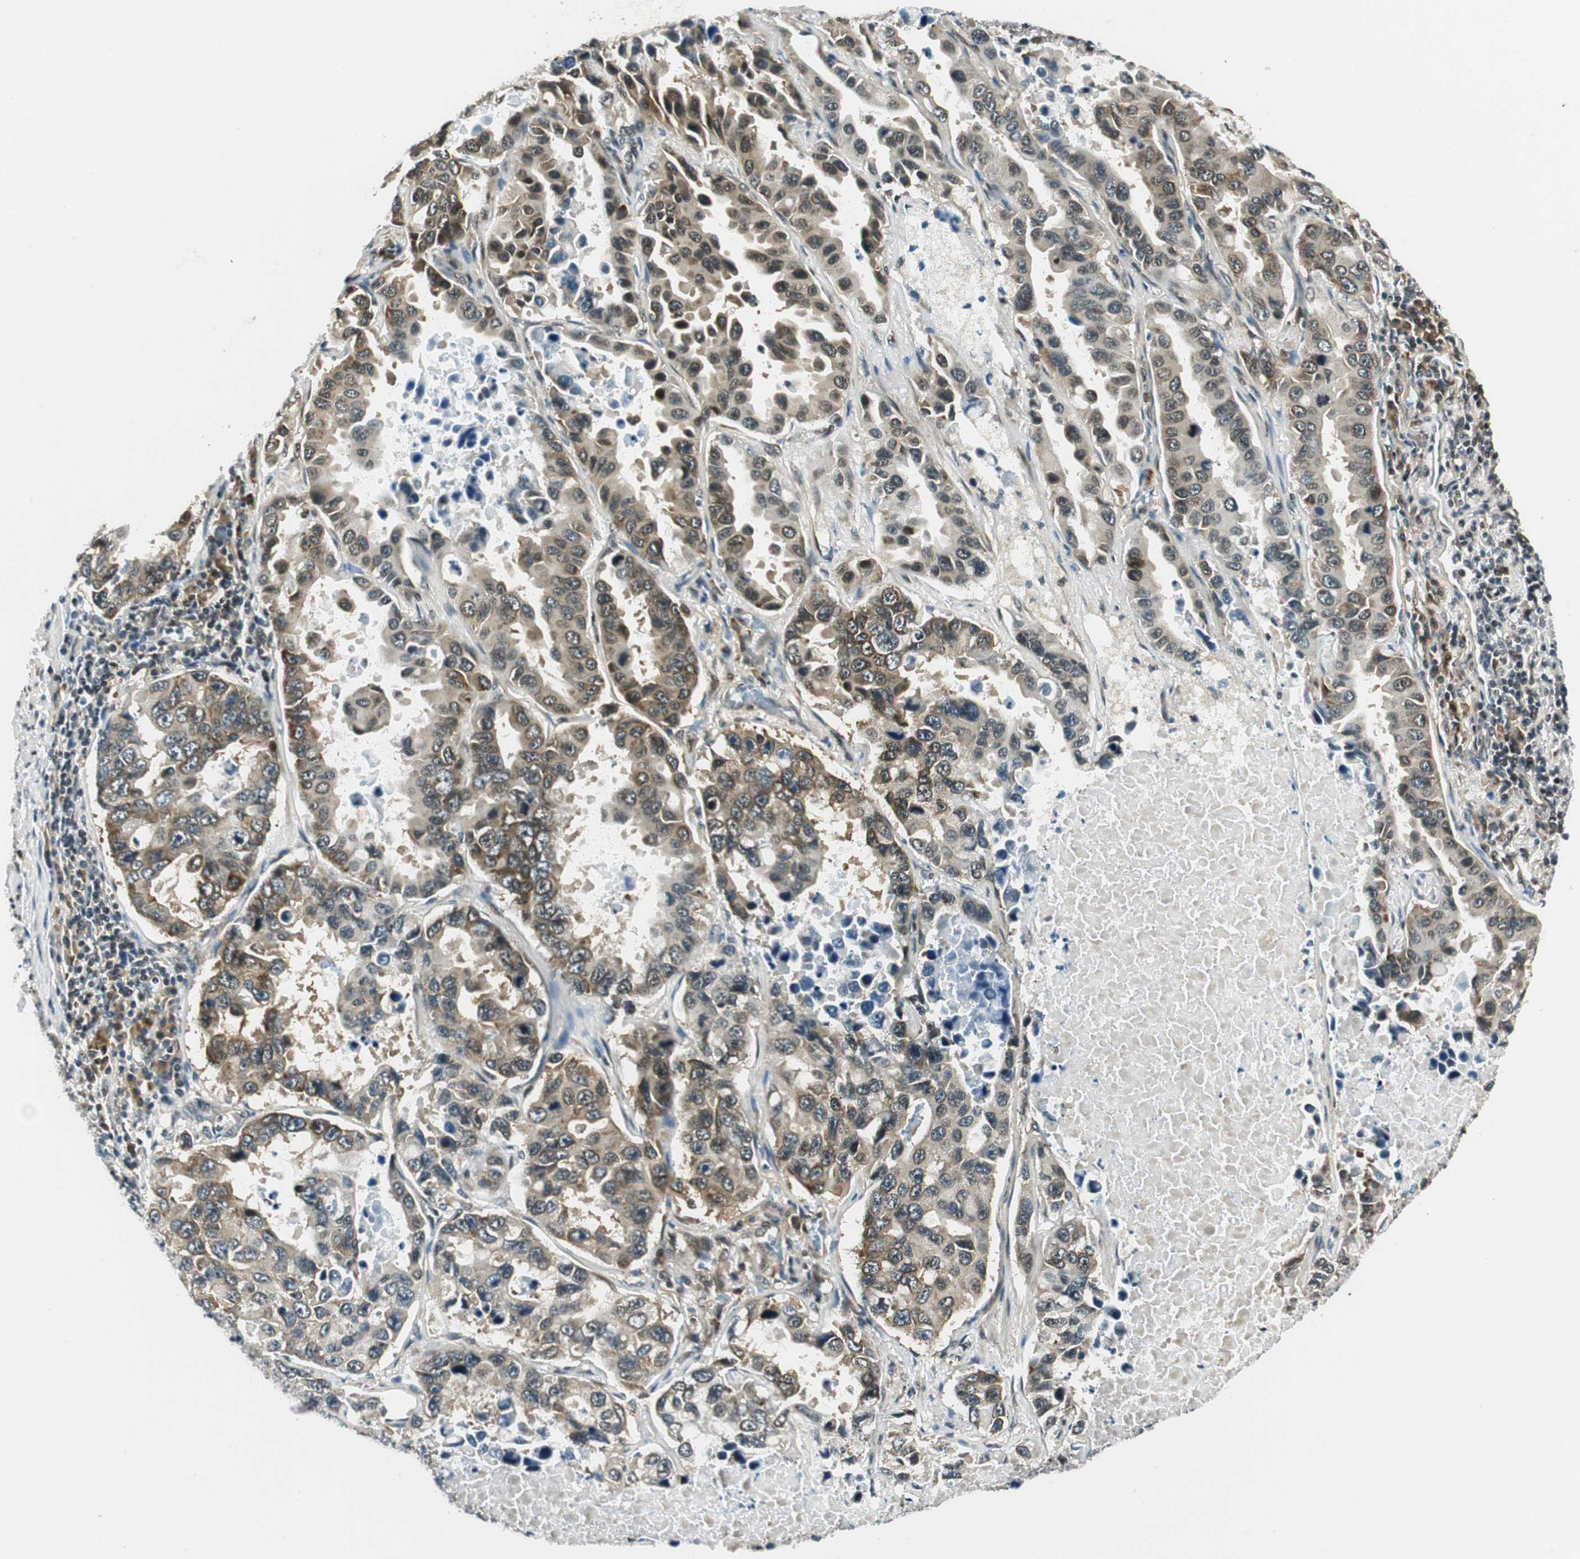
{"staining": {"intensity": "weak", "quantity": ">75%", "location": "cytoplasmic/membranous,nuclear"}, "tissue": "lung cancer", "cell_type": "Tumor cells", "image_type": "cancer", "snomed": [{"axis": "morphology", "description": "Adenocarcinoma, NOS"}, {"axis": "topography", "description": "Lung"}], "caption": "Immunohistochemical staining of adenocarcinoma (lung) exhibits low levels of weak cytoplasmic/membranous and nuclear protein expression in approximately >75% of tumor cells.", "gene": "RING1", "patient": {"sex": "male", "age": 64}}